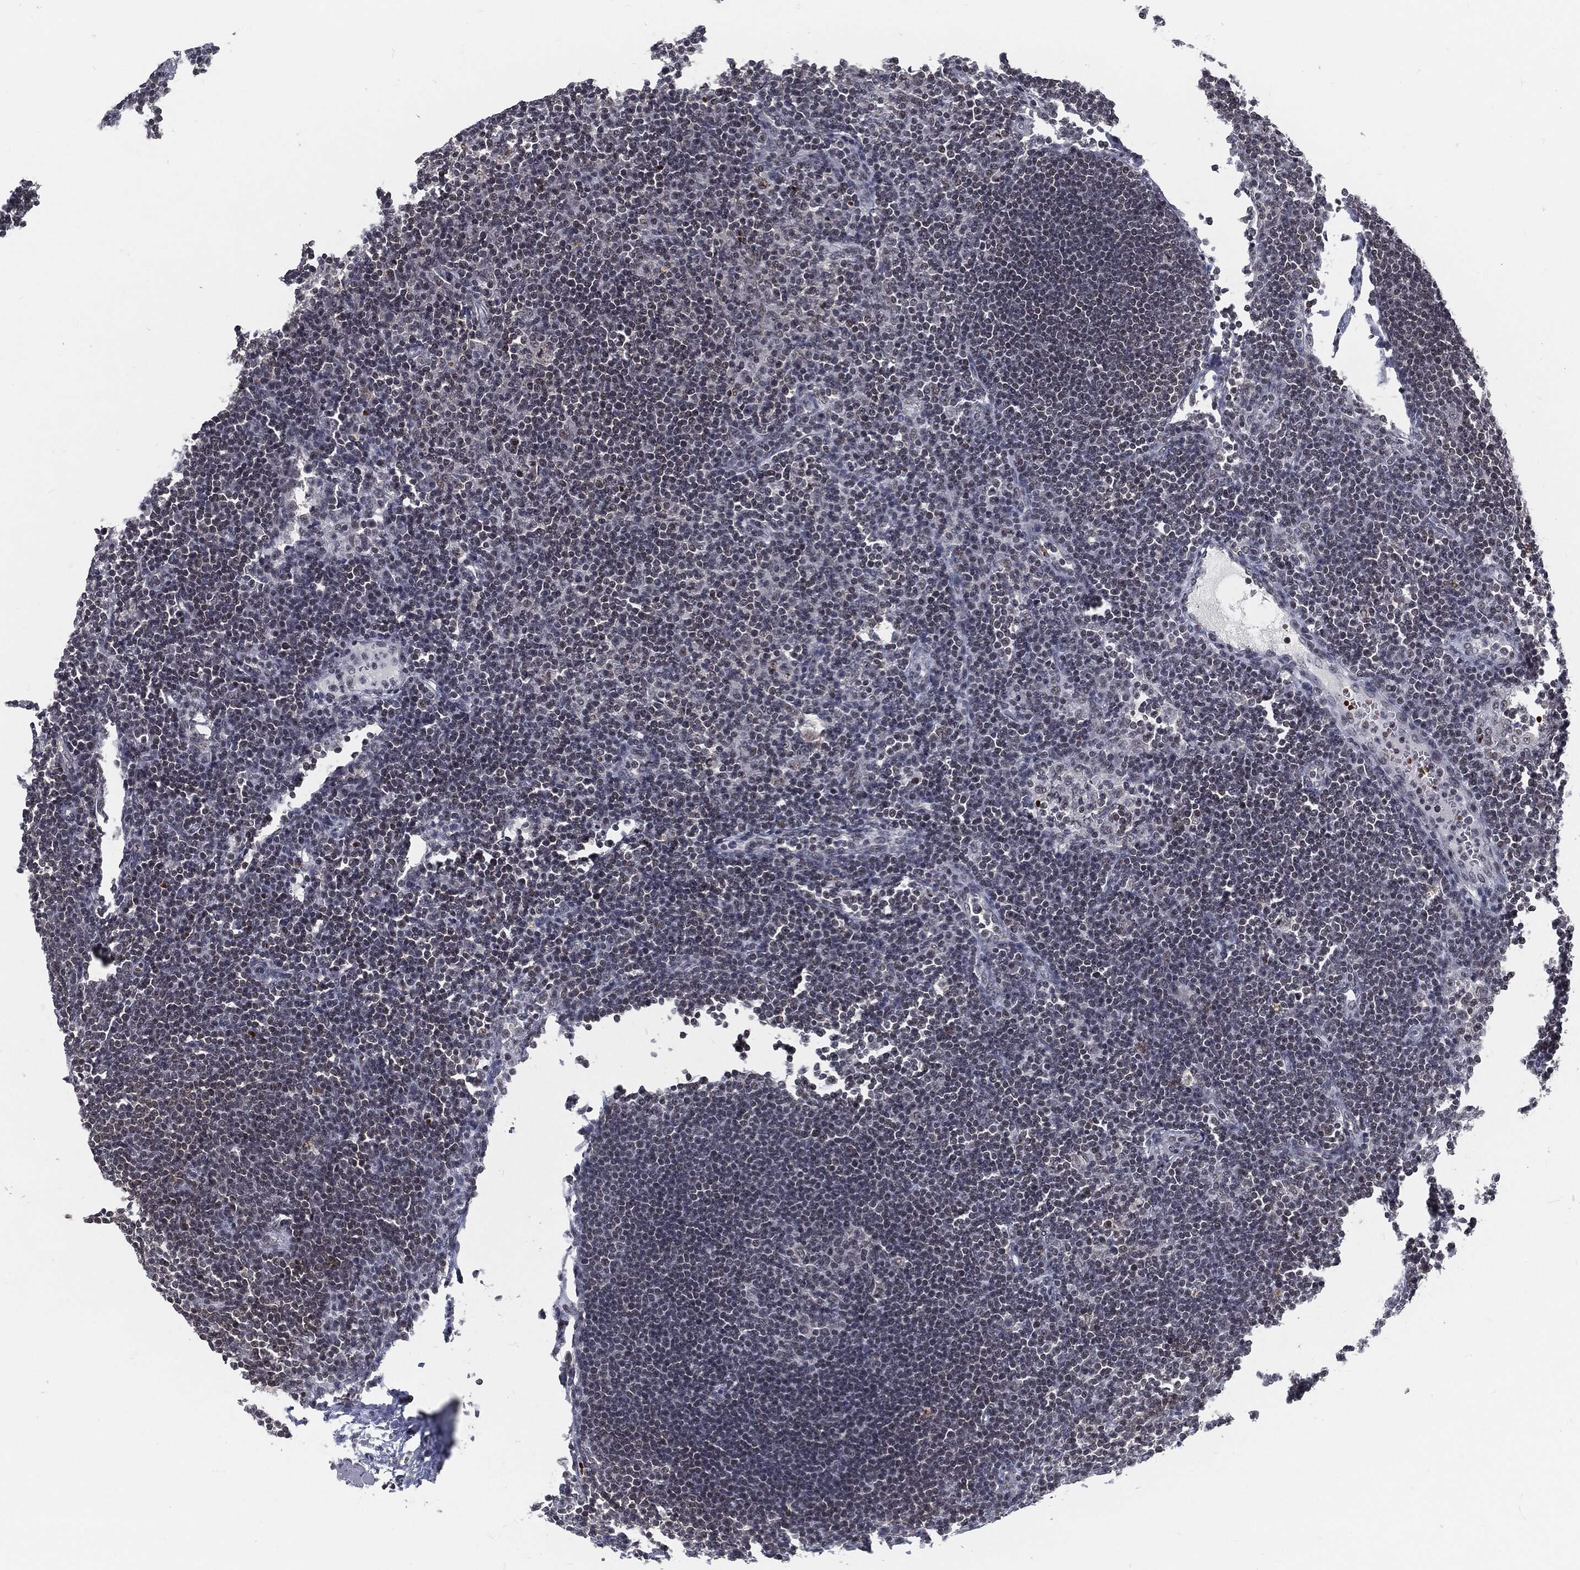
{"staining": {"intensity": "negative", "quantity": "none", "location": "none"}, "tissue": "lymph node", "cell_type": "Germinal center cells", "image_type": "normal", "snomed": [{"axis": "morphology", "description": "Normal tissue, NOS"}, {"axis": "topography", "description": "Lymph node"}], "caption": "Normal lymph node was stained to show a protein in brown. There is no significant positivity in germinal center cells.", "gene": "ANXA1", "patient": {"sex": "female", "age": 67}}